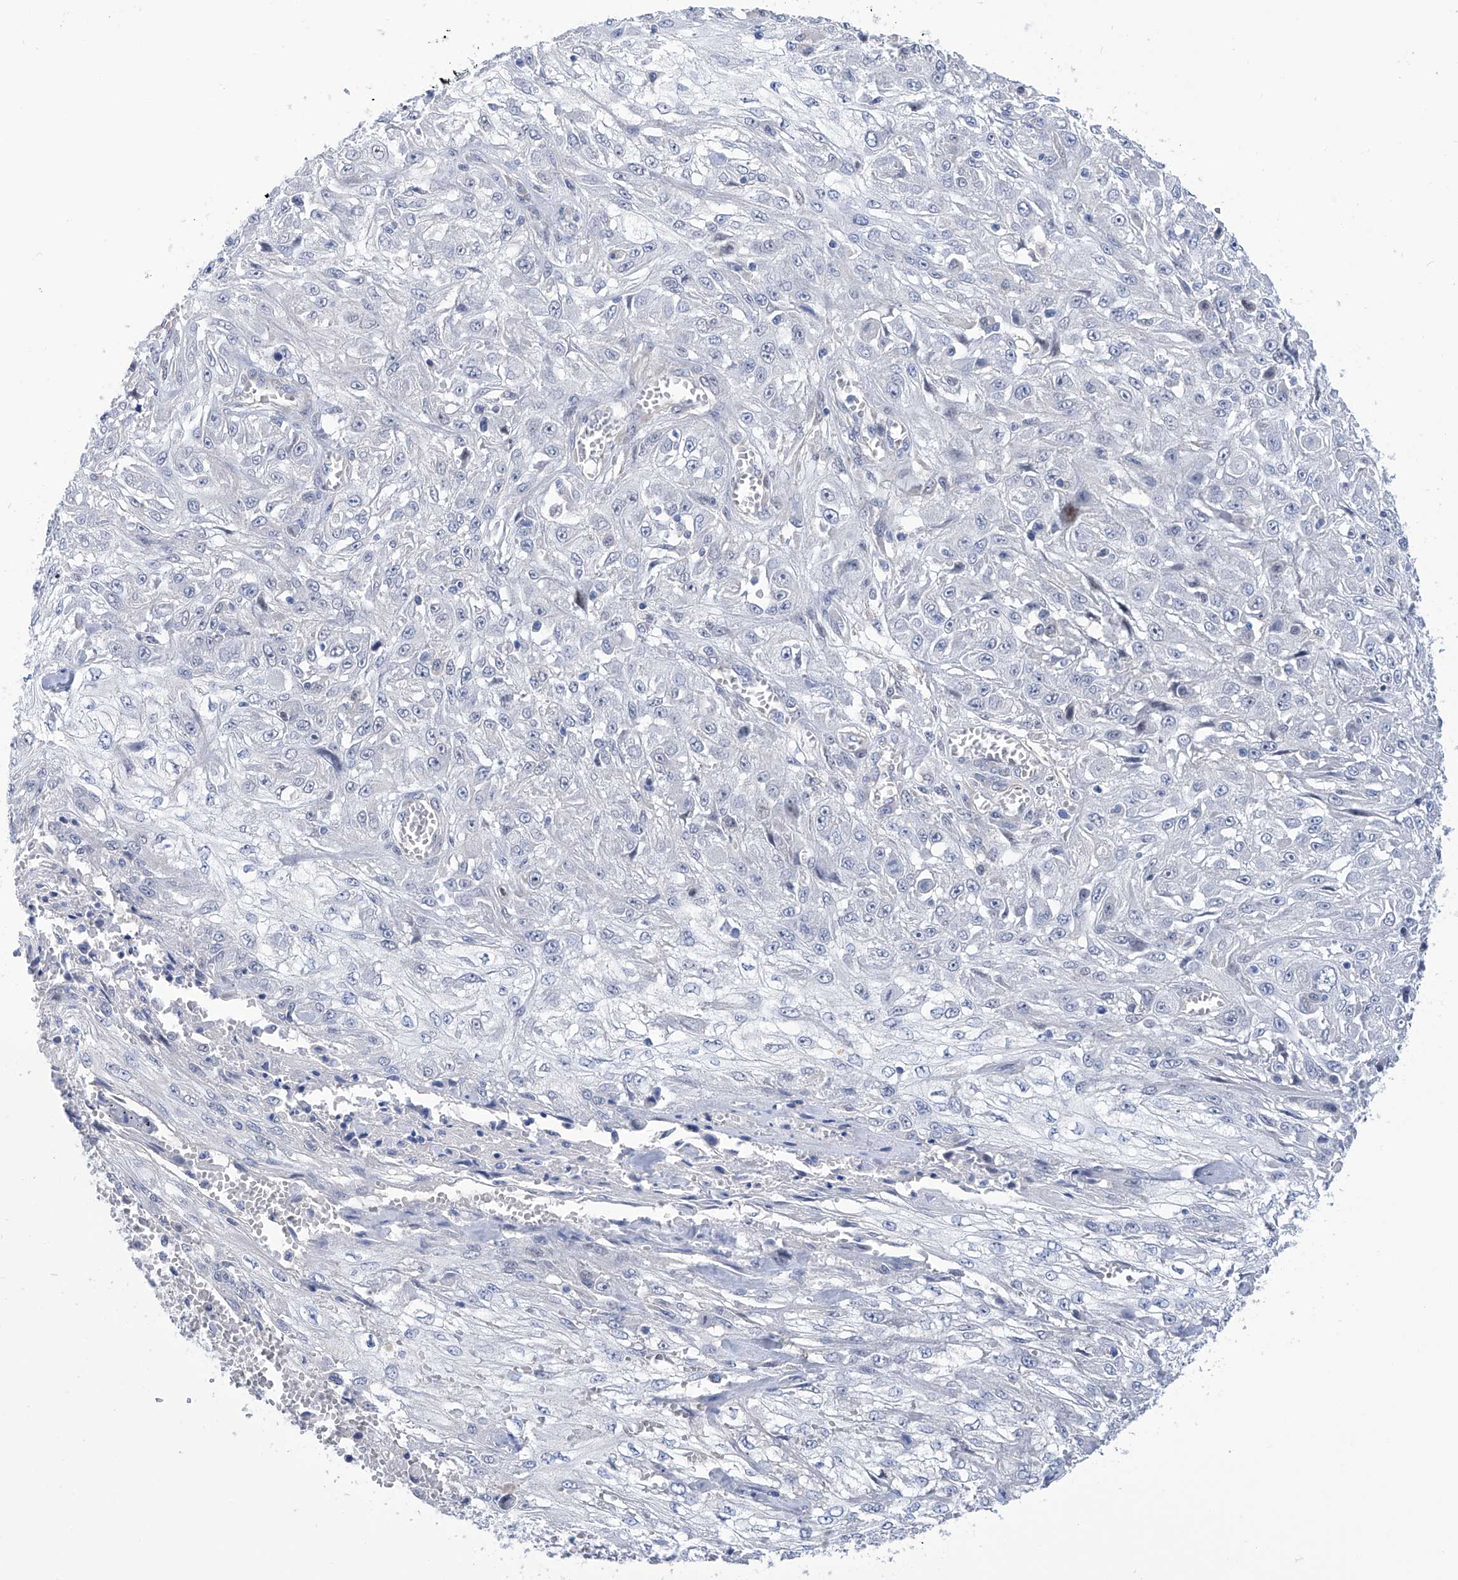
{"staining": {"intensity": "negative", "quantity": "none", "location": "none"}, "tissue": "skin cancer", "cell_type": "Tumor cells", "image_type": "cancer", "snomed": [{"axis": "morphology", "description": "Squamous cell carcinoma, NOS"}, {"axis": "morphology", "description": "Squamous cell carcinoma, metastatic, NOS"}, {"axis": "topography", "description": "Skin"}, {"axis": "topography", "description": "Lymph node"}], "caption": "This is an immunohistochemistry photomicrograph of human skin cancer. There is no staining in tumor cells.", "gene": "PGM3", "patient": {"sex": "male", "age": 75}}